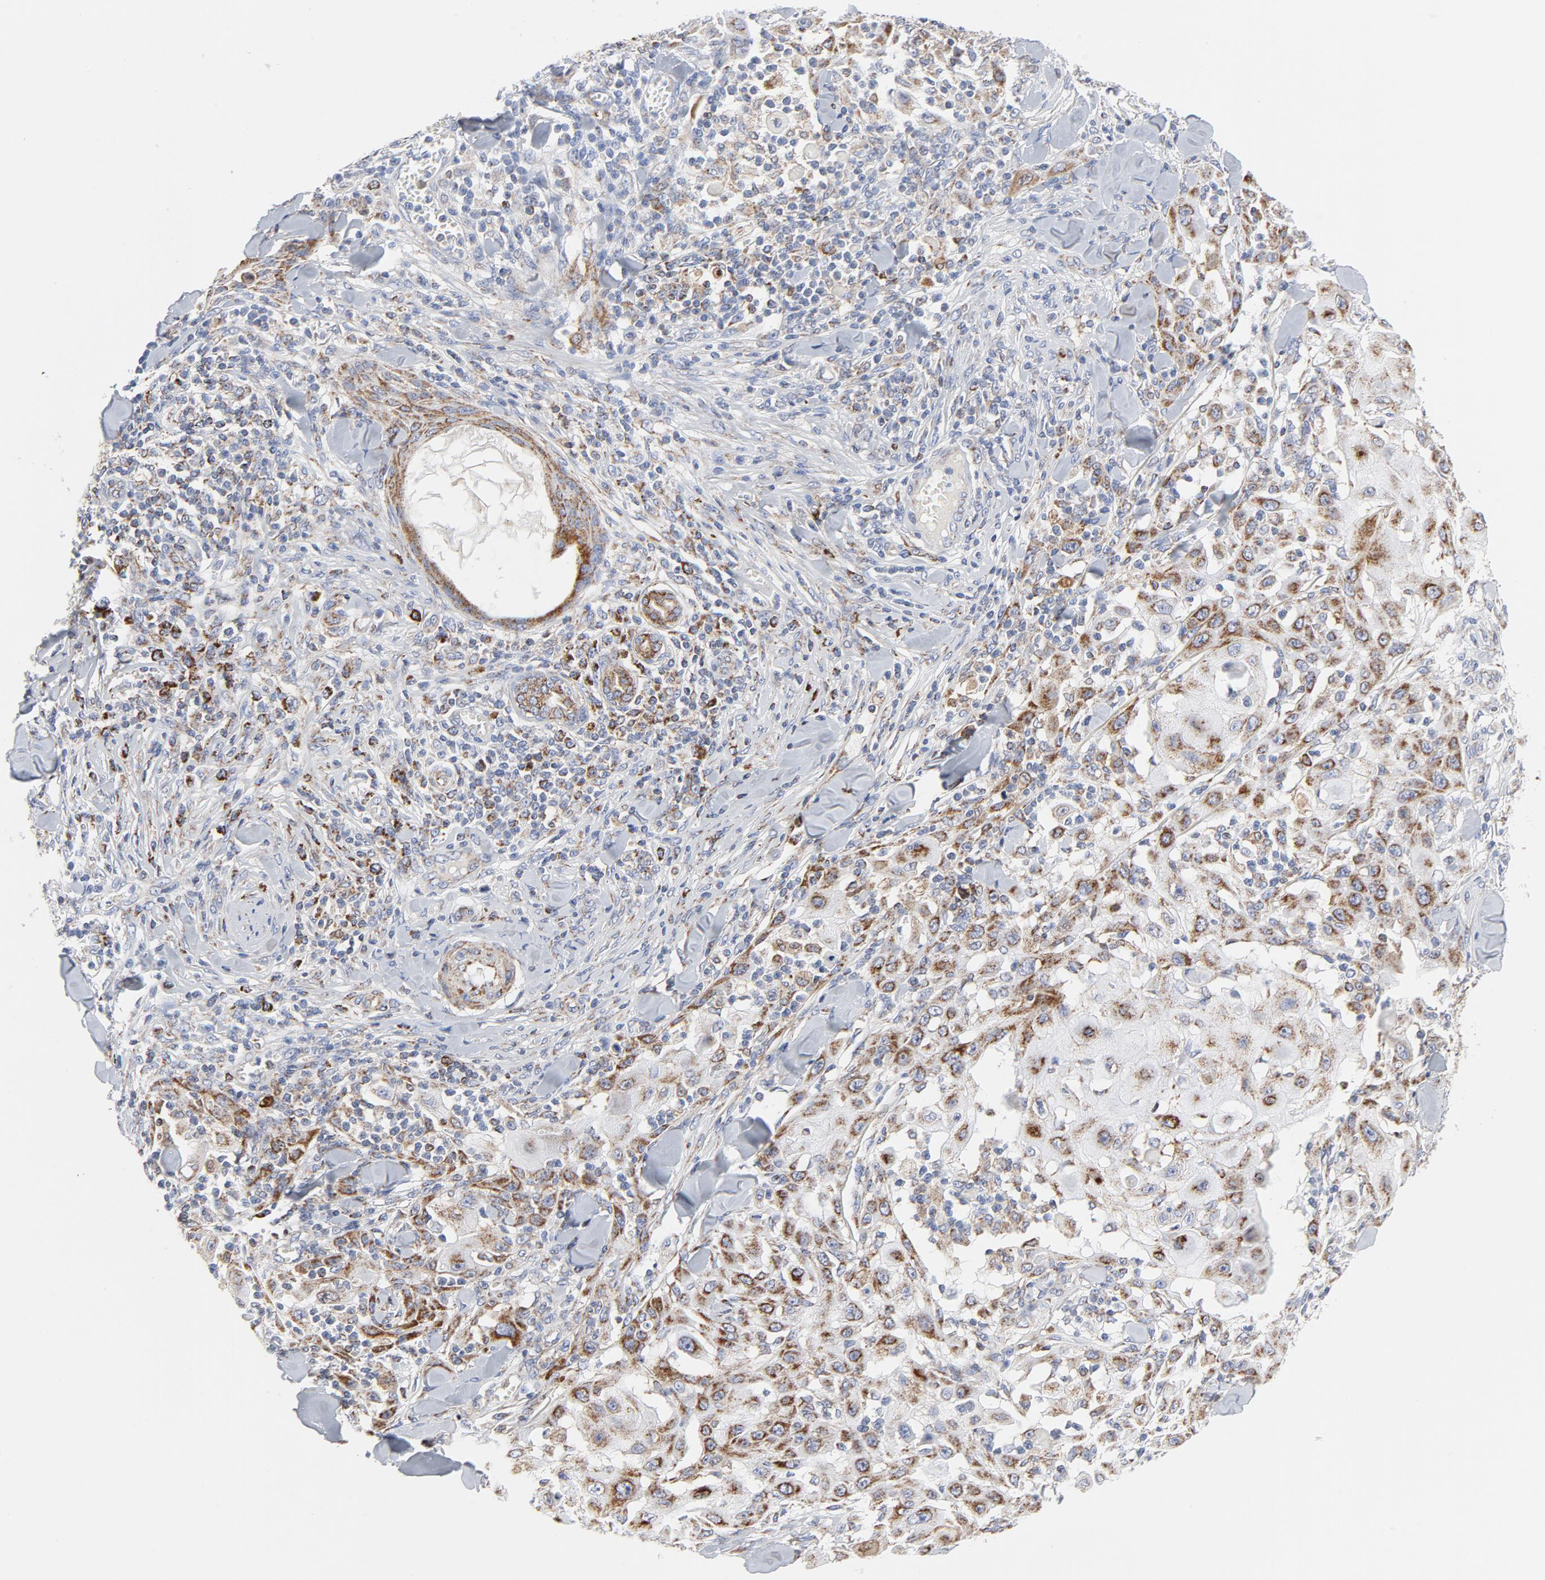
{"staining": {"intensity": "moderate", "quantity": ">75%", "location": "cytoplasmic/membranous"}, "tissue": "skin cancer", "cell_type": "Tumor cells", "image_type": "cancer", "snomed": [{"axis": "morphology", "description": "Squamous cell carcinoma, NOS"}, {"axis": "topography", "description": "Skin"}], "caption": "Protein expression by immunohistochemistry (IHC) shows moderate cytoplasmic/membranous positivity in approximately >75% of tumor cells in skin squamous cell carcinoma.", "gene": "CYCS", "patient": {"sex": "male", "age": 24}}